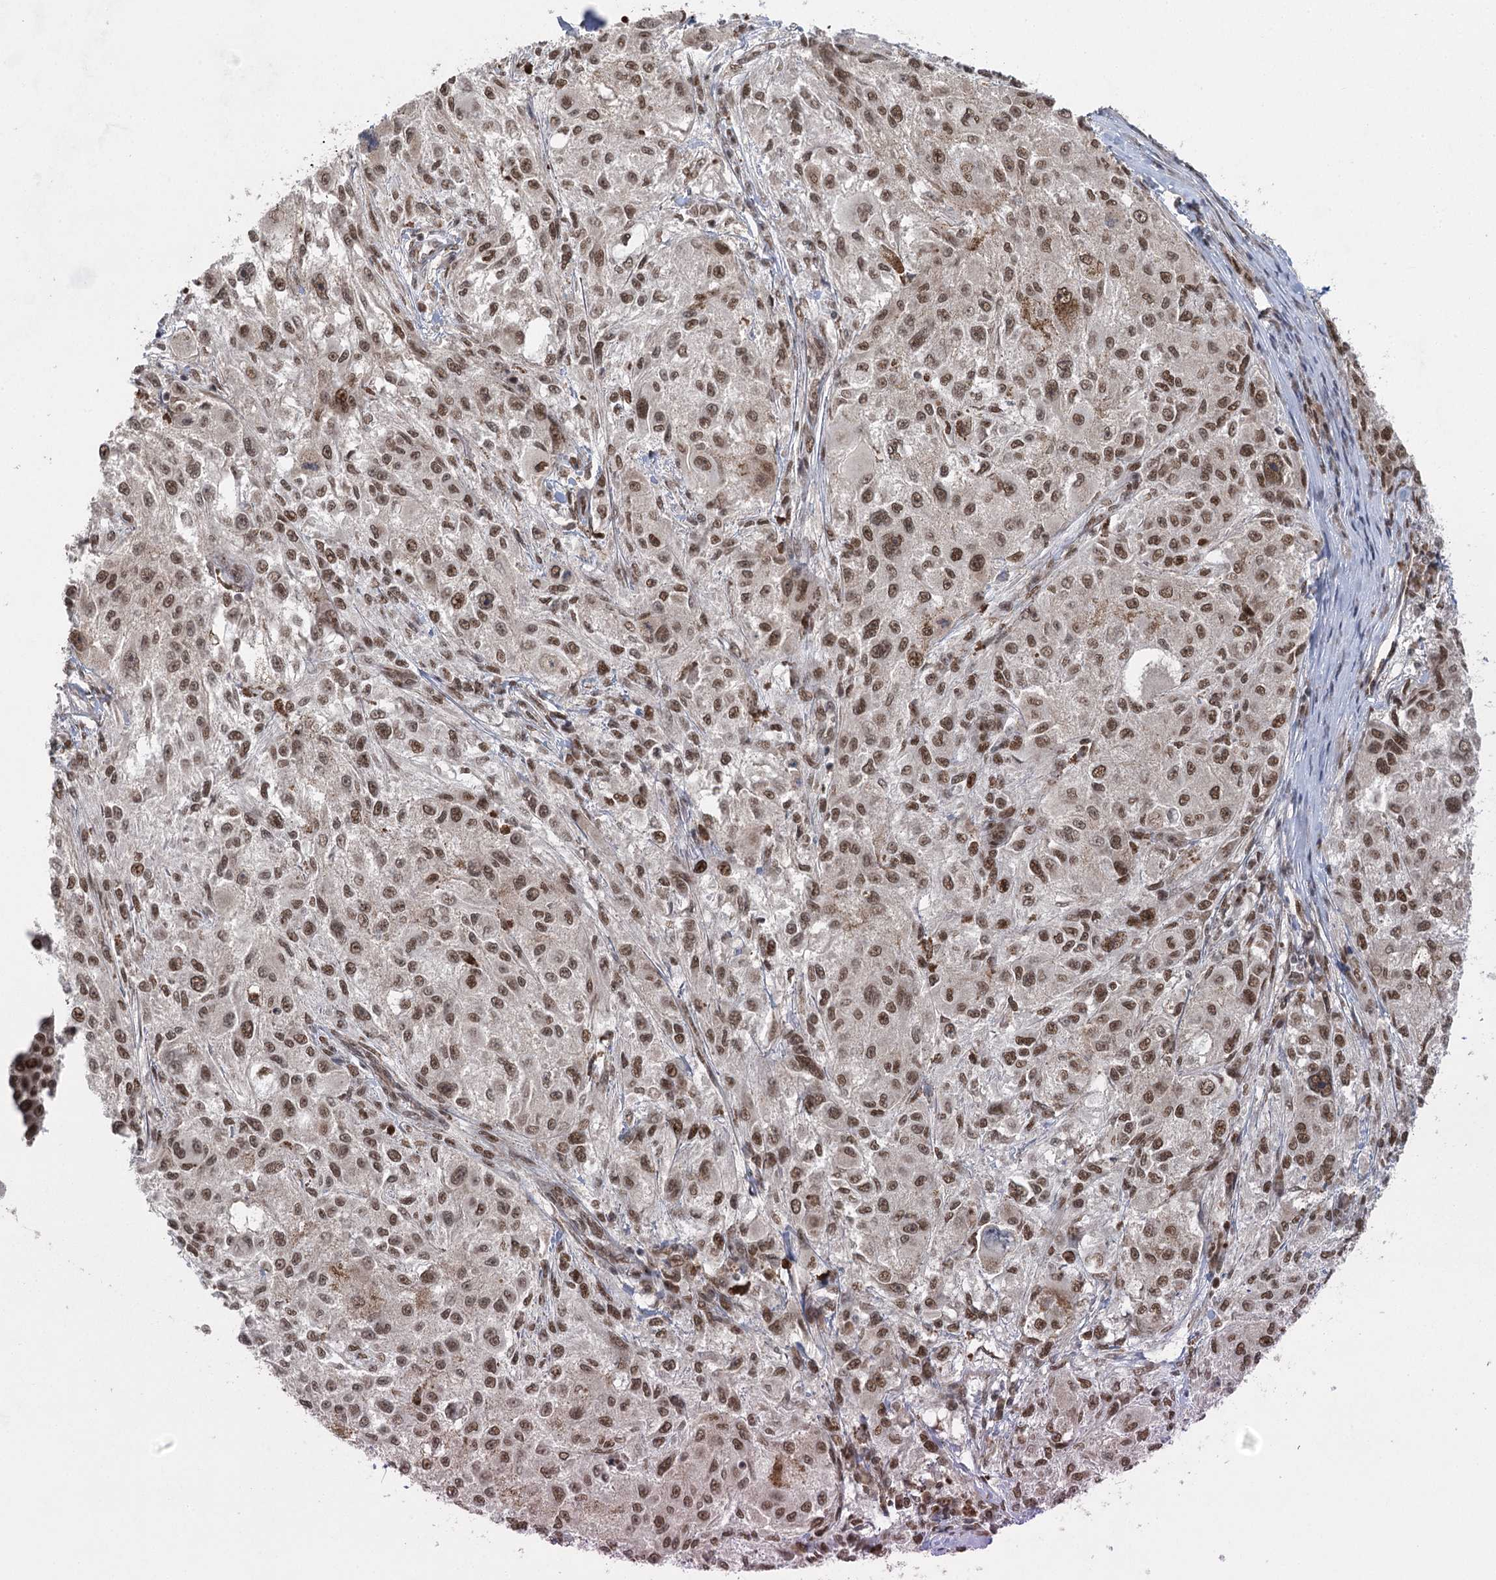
{"staining": {"intensity": "moderate", "quantity": ">75%", "location": "nuclear"}, "tissue": "melanoma", "cell_type": "Tumor cells", "image_type": "cancer", "snomed": [{"axis": "morphology", "description": "Necrosis, NOS"}, {"axis": "morphology", "description": "Malignant melanoma, NOS"}, {"axis": "topography", "description": "Skin"}], "caption": "Protein expression analysis of human melanoma reveals moderate nuclear positivity in about >75% of tumor cells.", "gene": "ZCCHC8", "patient": {"sex": "female", "age": 87}}